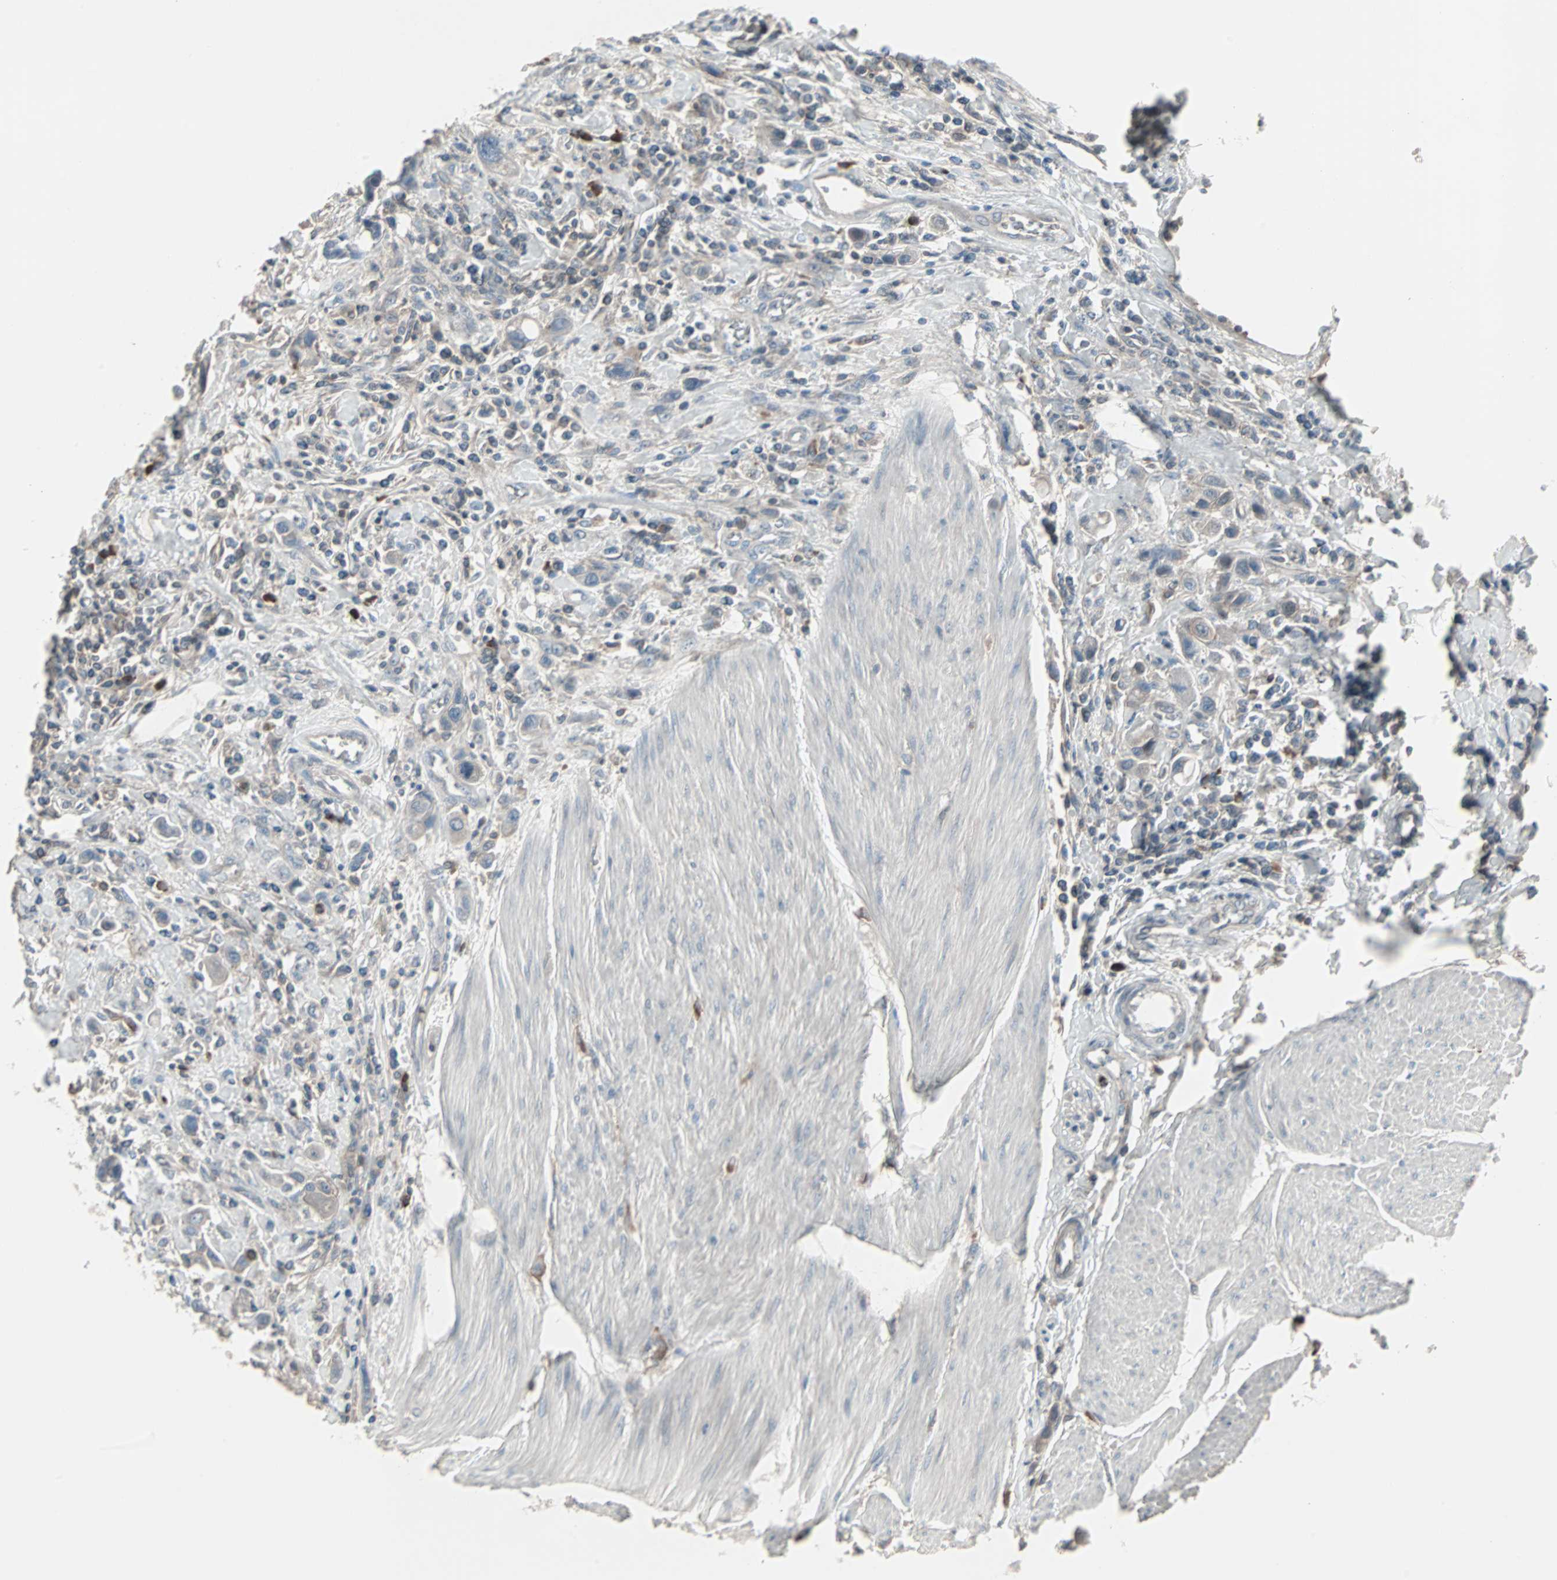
{"staining": {"intensity": "weak", "quantity": "<25%", "location": "cytoplasmic/membranous"}, "tissue": "urothelial cancer", "cell_type": "Tumor cells", "image_type": "cancer", "snomed": [{"axis": "morphology", "description": "Urothelial carcinoma, High grade"}, {"axis": "topography", "description": "Urinary bladder"}], "caption": "Immunohistochemistry photomicrograph of neoplastic tissue: high-grade urothelial carcinoma stained with DAB shows no significant protein expression in tumor cells.", "gene": "ZSCAN32", "patient": {"sex": "male", "age": 50}}